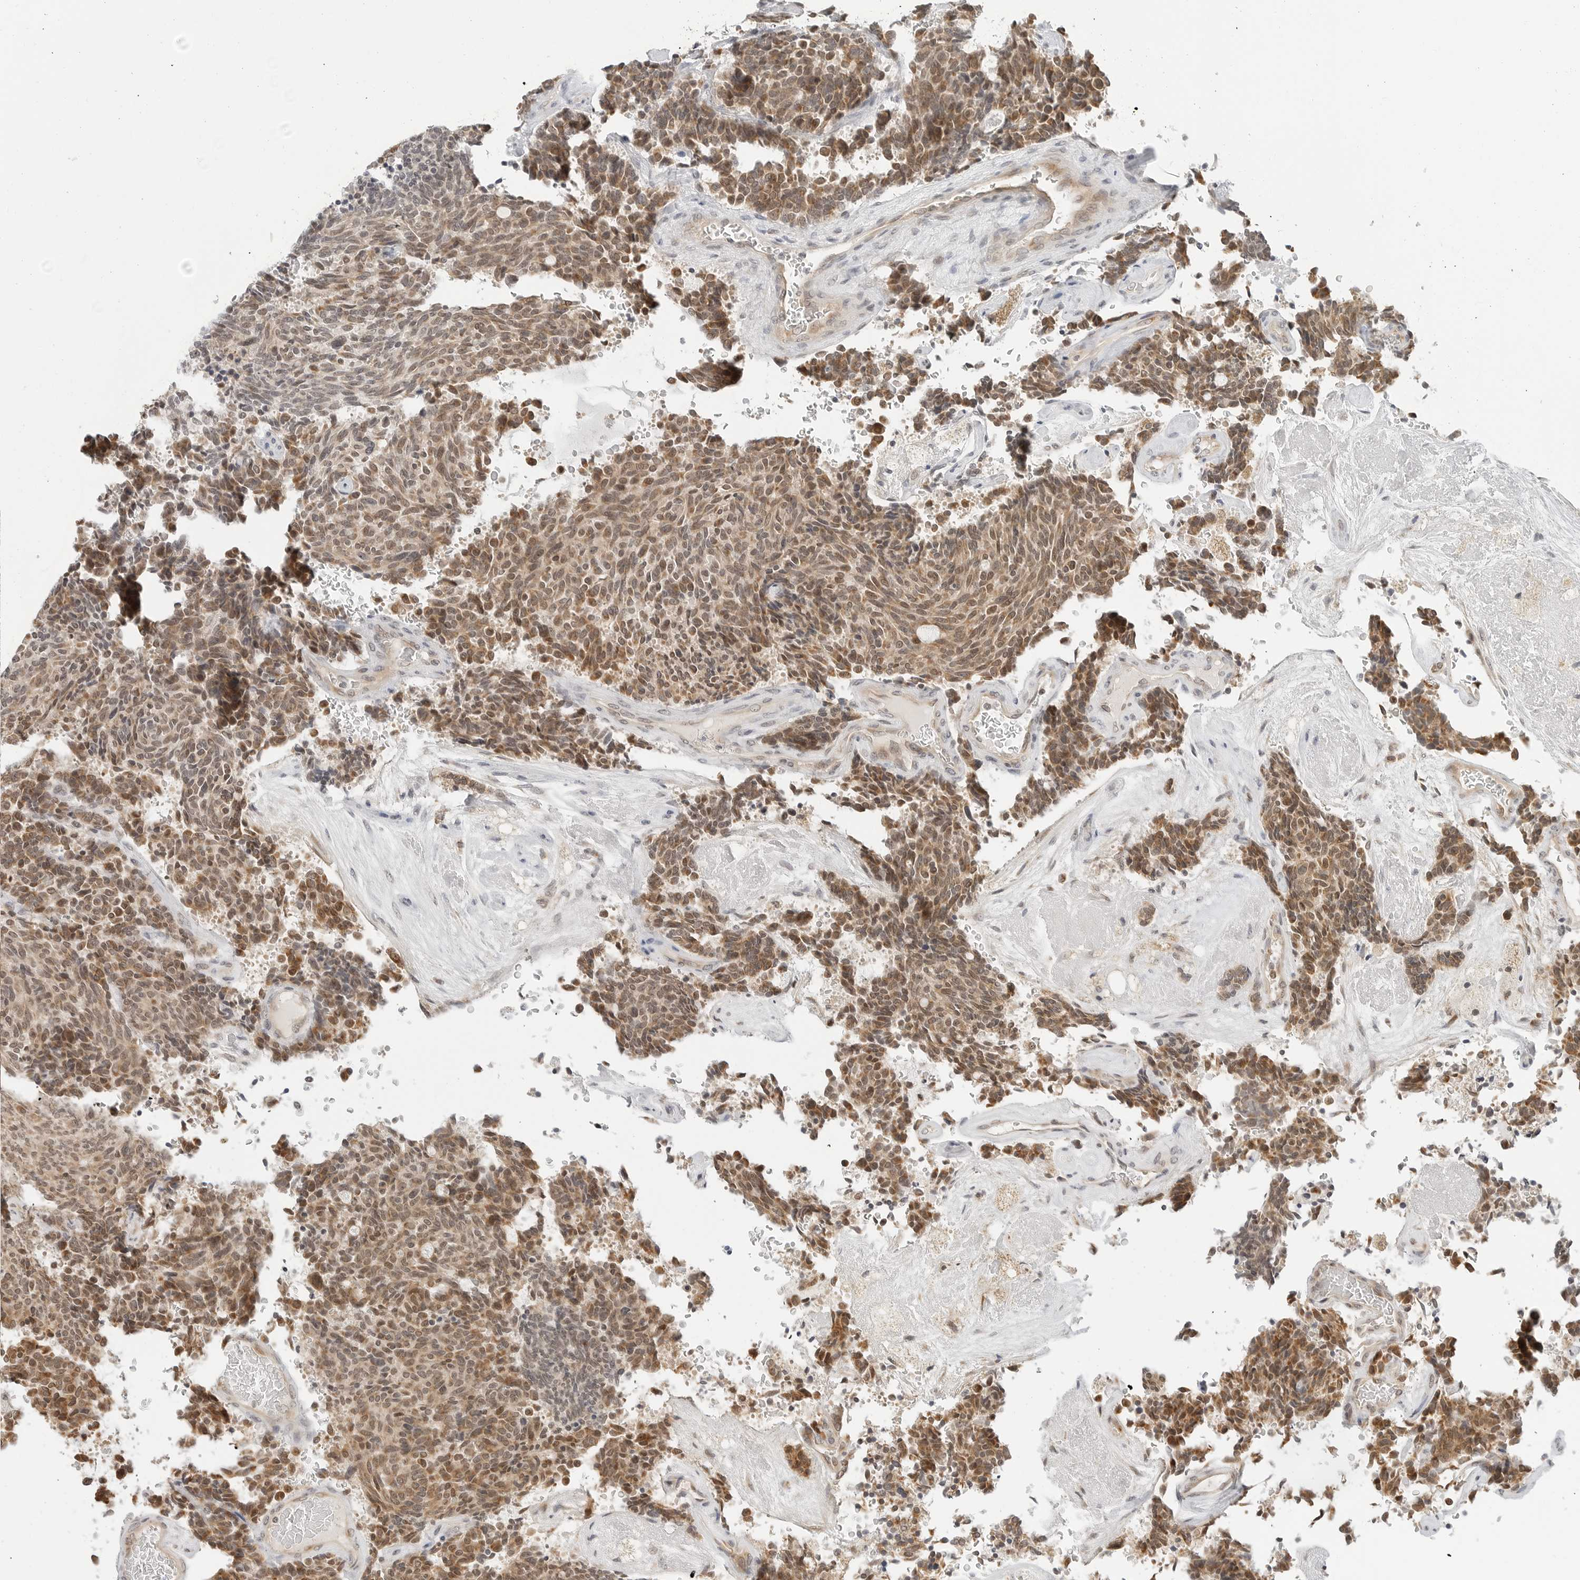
{"staining": {"intensity": "moderate", "quantity": ">75%", "location": "cytoplasmic/membranous,nuclear"}, "tissue": "carcinoid", "cell_type": "Tumor cells", "image_type": "cancer", "snomed": [{"axis": "morphology", "description": "Carcinoid, malignant, NOS"}, {"axis": "topography", "description": "Pancreas"}], "caption": "IHC of human malignant carcinoid shows medium levels of moderate cytoplasmic/membranous and nuclear staining in approximately >75% of tumor cells.", "gene": "POLR3GL", "patient": {"sex": "female", "age": 54}}